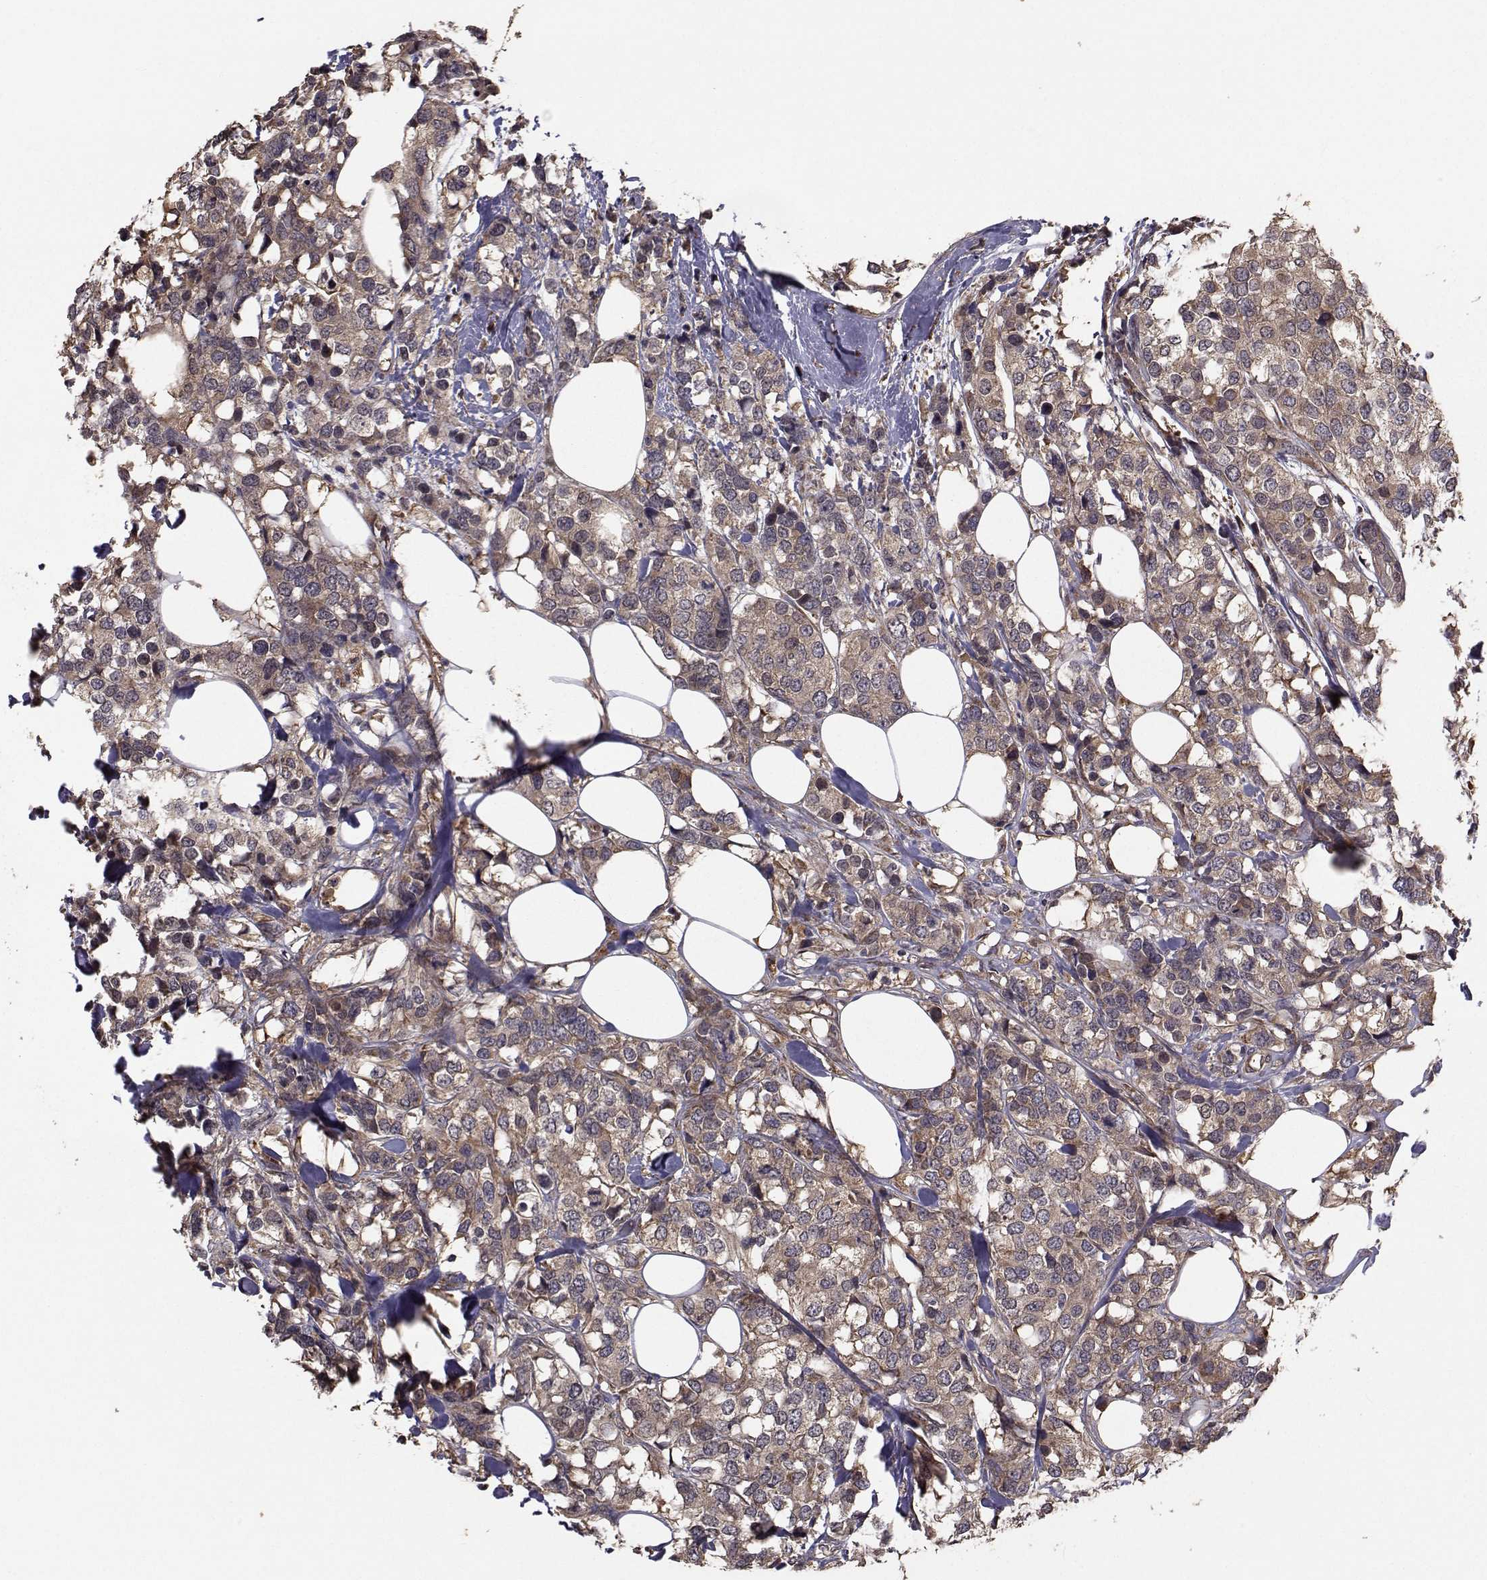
{"staining": {"intensity": "moderate", "quantity": ">75%", "location": "cytoplasmic/membranous"}, "tissue": "breast cancer", "cell_type": "Tumor cells", "image_type": "cancer", "snomed": [{"axis": "morphology", "description": "Lobular carcinoma"}, {"axis": "topography", "description": "Breast"}], "caption": "An image of breast cancer (lobular carcinoma) stained for a protein shows moderate cytoplasmic/membranous brown staining in tumor cells. The protein of interest is shown in brown color, while the nuclei are stained blue.", "gene": "TRIP10", "patient": {"sex": "female", "age": 59}}